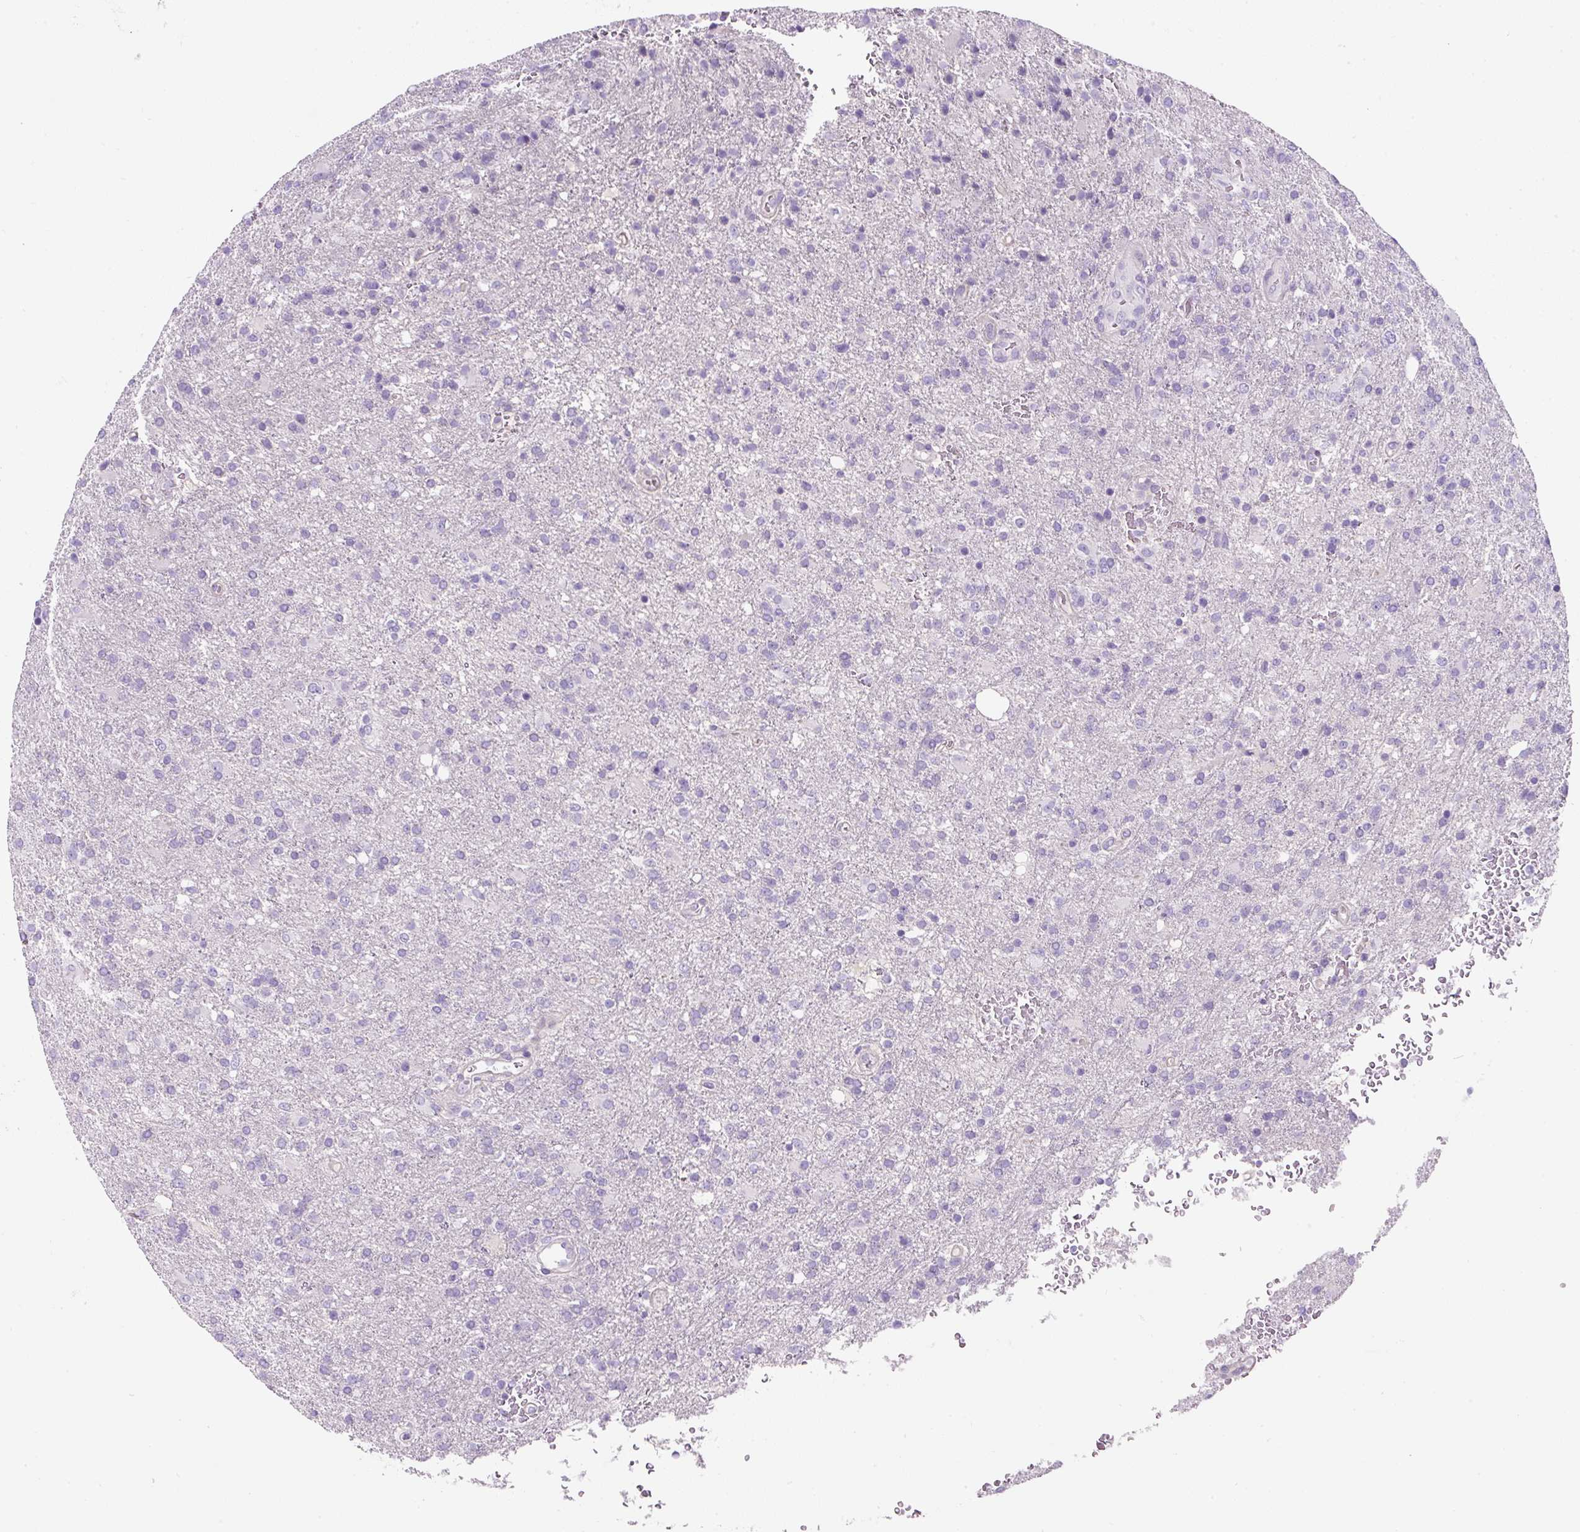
{"staining": {"intensity": "negative", "quantity": "none", "location": "none"}, "tissue": "glioma", "cell_type": "Tumor cells", "image_type": "cancer", "snomed": [{"axis": "morphology", "description": "Glioma, malignant, High grade"}, {"axis": "topography", "description": "Brain"}], "caption": "There is no significant staining in tumor cells of glioma.", "gene": "OR14A2", "patient": {"sex": "female", "age": 74}}